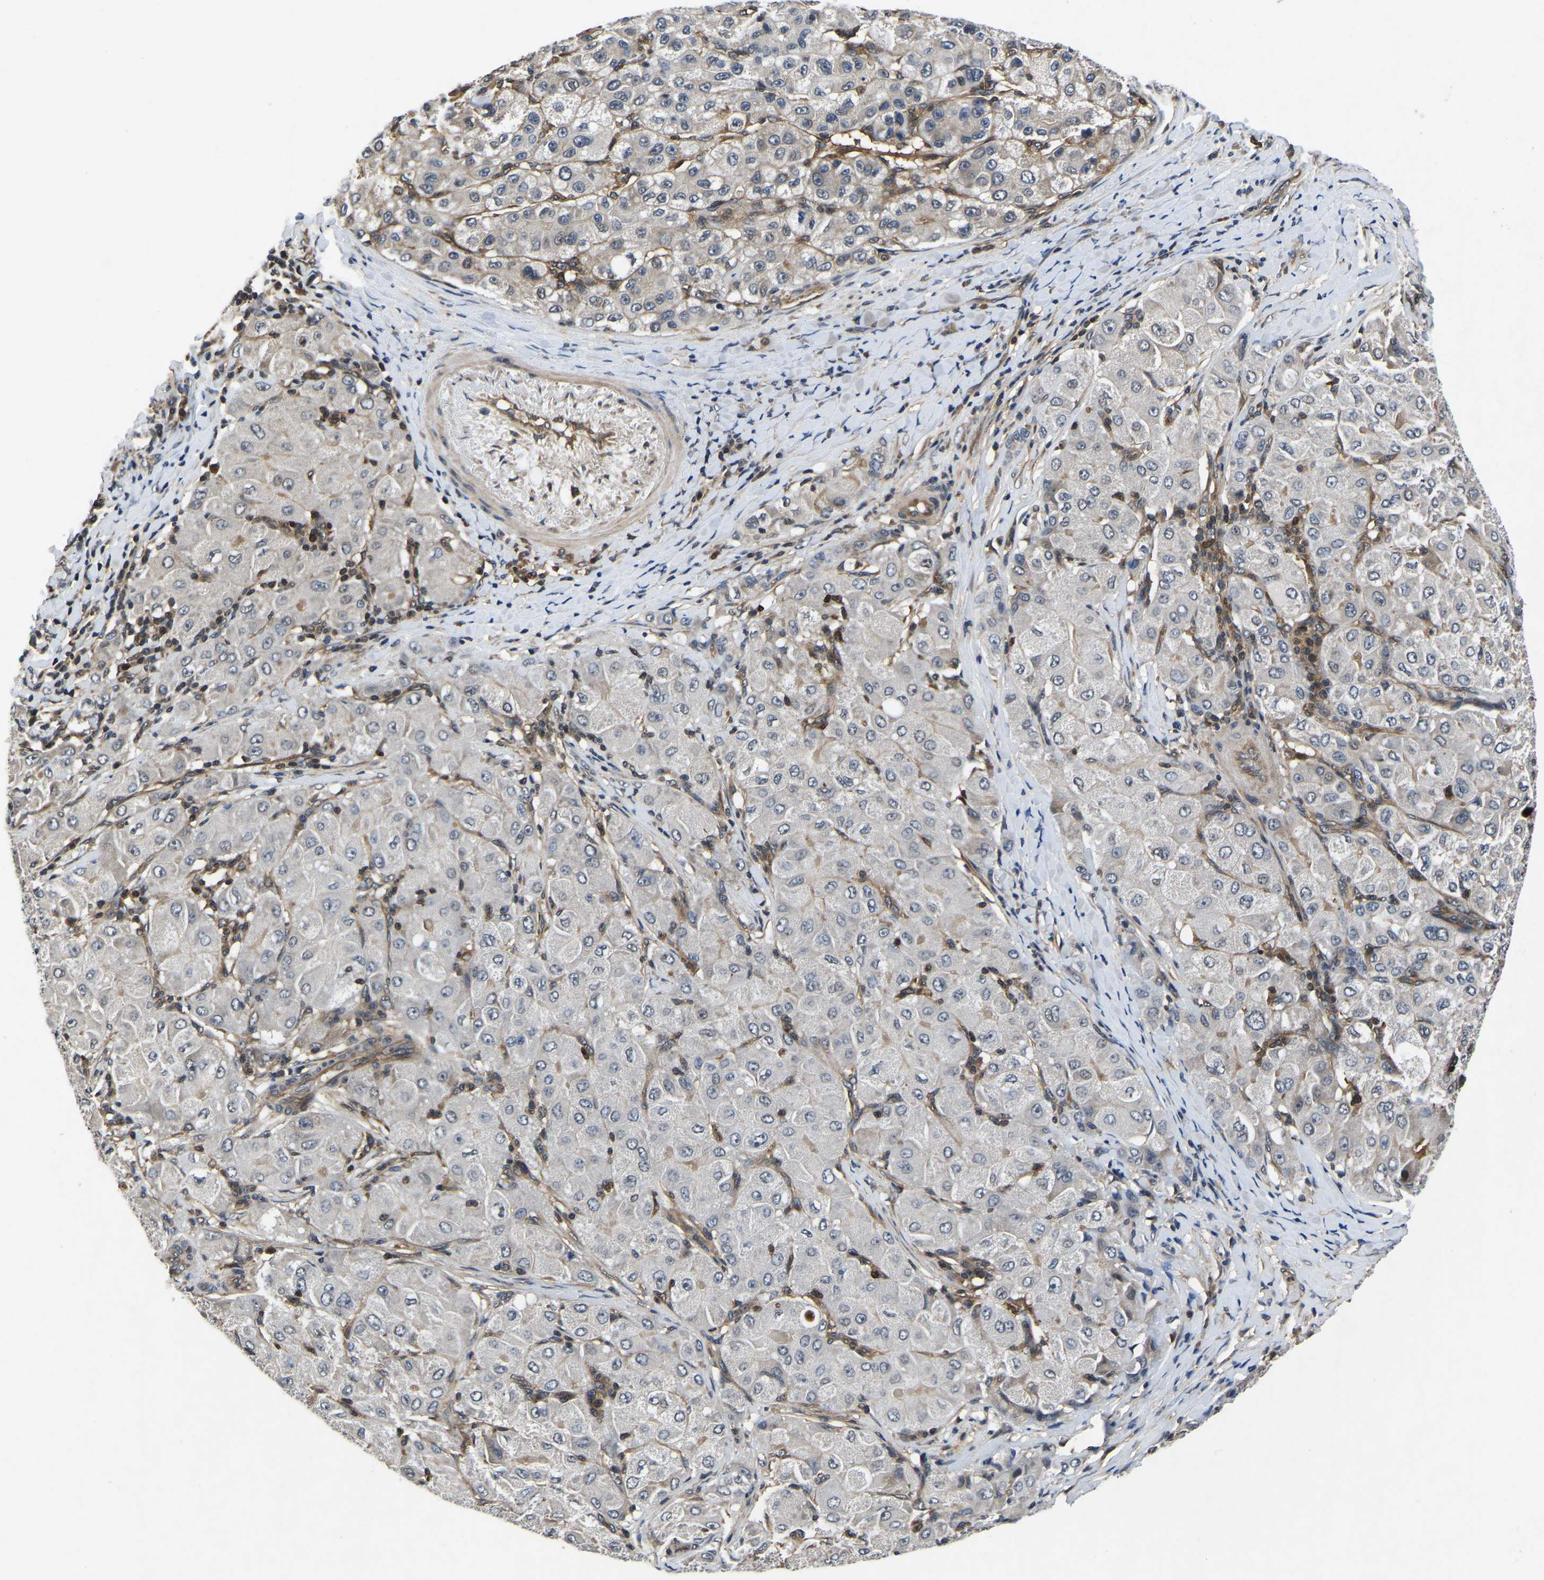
{"staining": {"intensity": "negative", "quantity": "none", "location": "none"}, "tissue": "liver cancer", "cell_type": "Tumor cells", "image_type": "cancer", "snomed": [{"axis": "morphology", "description": "Carcinoma, Hepatocellular, NOS"}, {"axis": "topography", "description": "Liver"}], "caption": "Tumor cells show no significant protein staining in liver hepatocellular carcinoma.", "gene": "FGD5", "patient": {"sex": "male", "age": 80}}